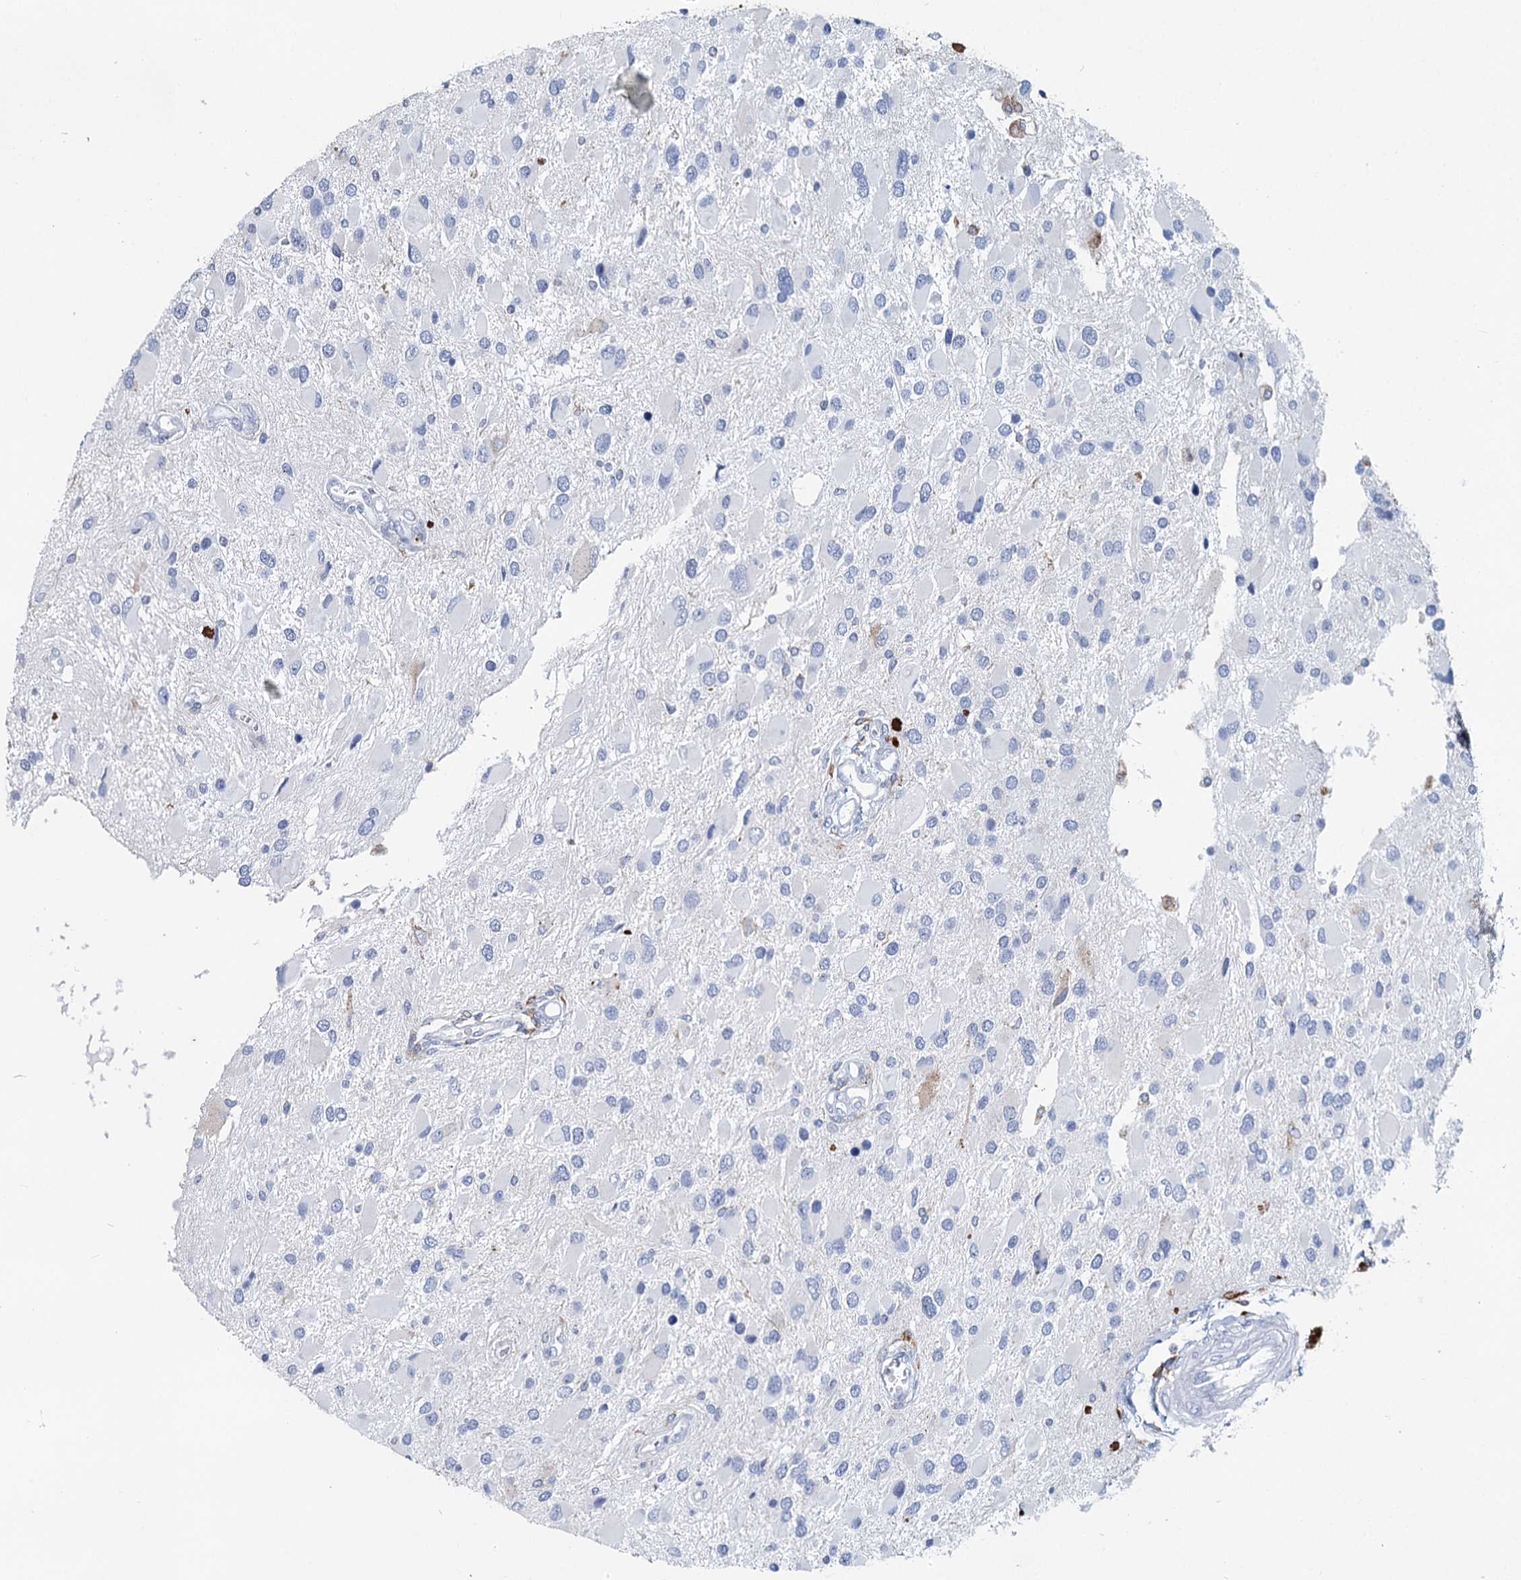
{"staining": {"intensity": "negative", "quantity": "none", "location": "none"}, "tissue": "glioma", "cell_type": "Tumor cells", "image_type": "cancer", "snomed": [{"axis": "morphology", "description": "Glioma, malignant, High grade"}, {"axis": "topography", "description": "Brain"}], "caption": "The micrograph shows no staining of tumor cells in glioma.", "gene": "METTL7B", "patient": {"sex": "male", "age": 53}}